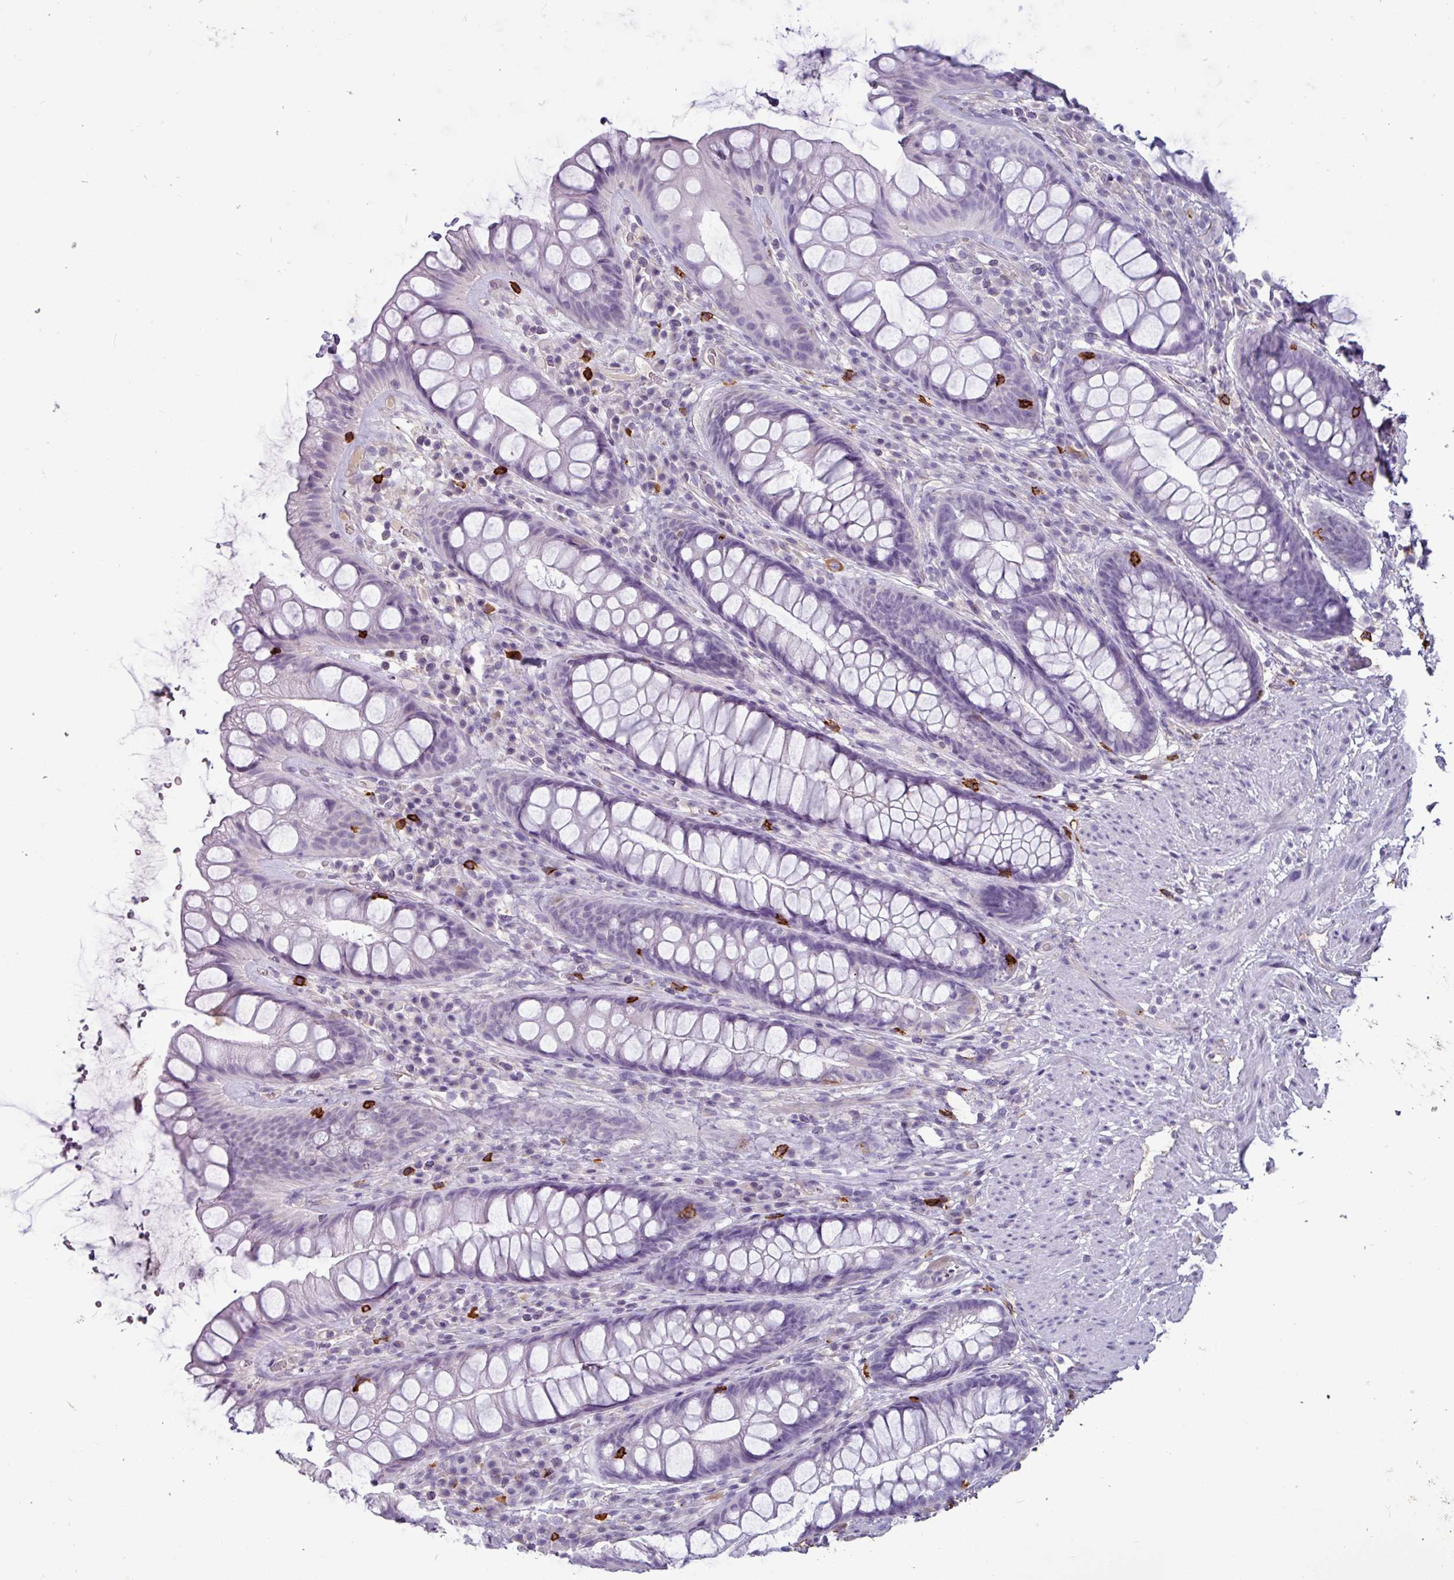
{"staining": {"intensity": "negative", "quantity": "none", "location": "none"}, "tissue": "rectum", "cell_type": "Glandular cells", "image_type": "normal", "snomed": [{"axis": "morphology", "description": "Normal tissue, NOS"}, {"axis": "topography", "description": "Rectum"}], "caption": "An immunohistochemistry image of normal rectum is shown. There is no staining in glandular cells of rectum. (DAB immunohistochemistry visualized using brightfield microscopy, high magnification).", "gene": "CD8A", "patient": {"sex": "male", "age": 74}}